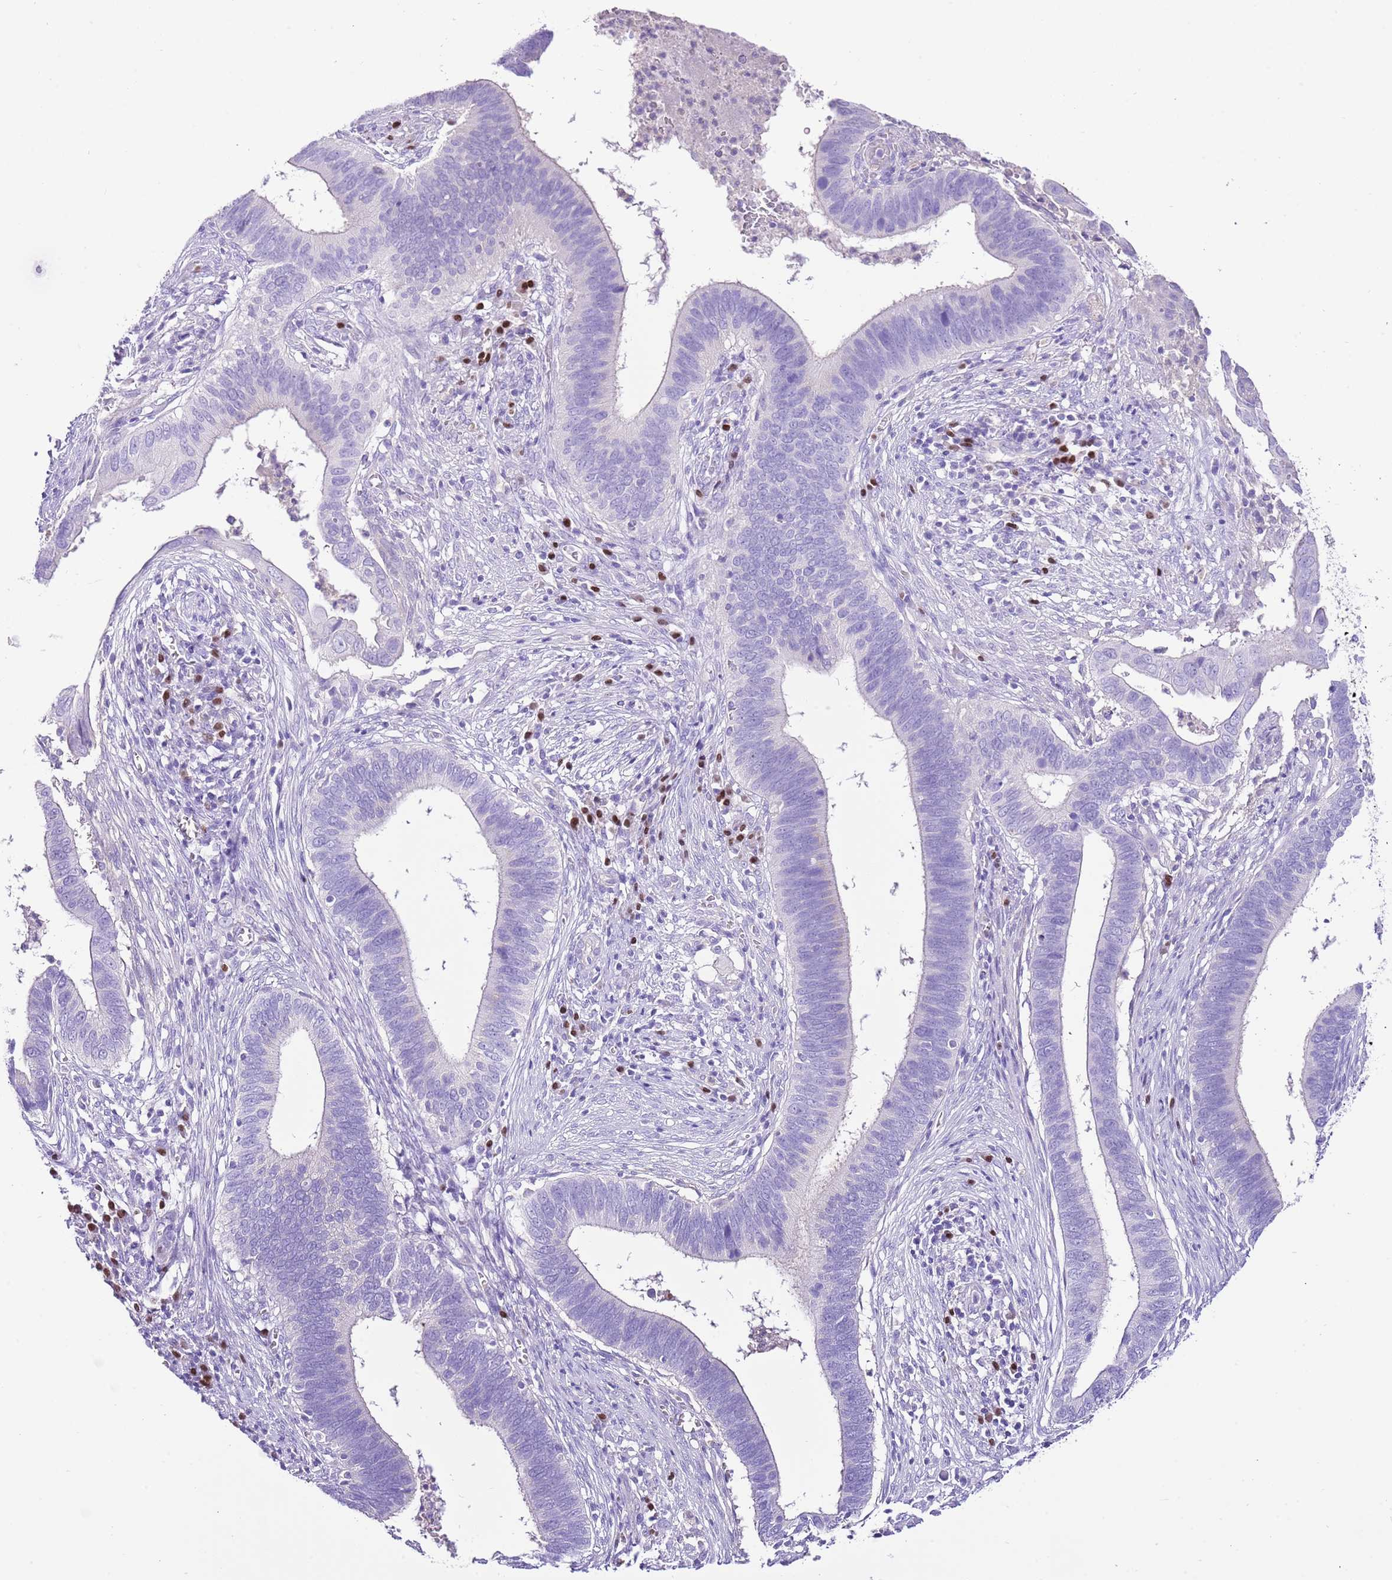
{"staining": {"intensity": "negative", "quantity": "none", "location": "none"}, "tissue": "cervical cancer", "cell_type": "Tumor cells", "image_type": "cancer", "snomed": [{"axis": "morphology", "description": "Adenocarcinoma, NOS"}, {"axis": "topography", "description": "Cervix"}], "caption": "A histopathology image of human cervical cancer (adenocarcinoma) is negative for staining in tumor cells.", "gene": "BHLHA15", "patient": {"sex": "female", "age": 42}}